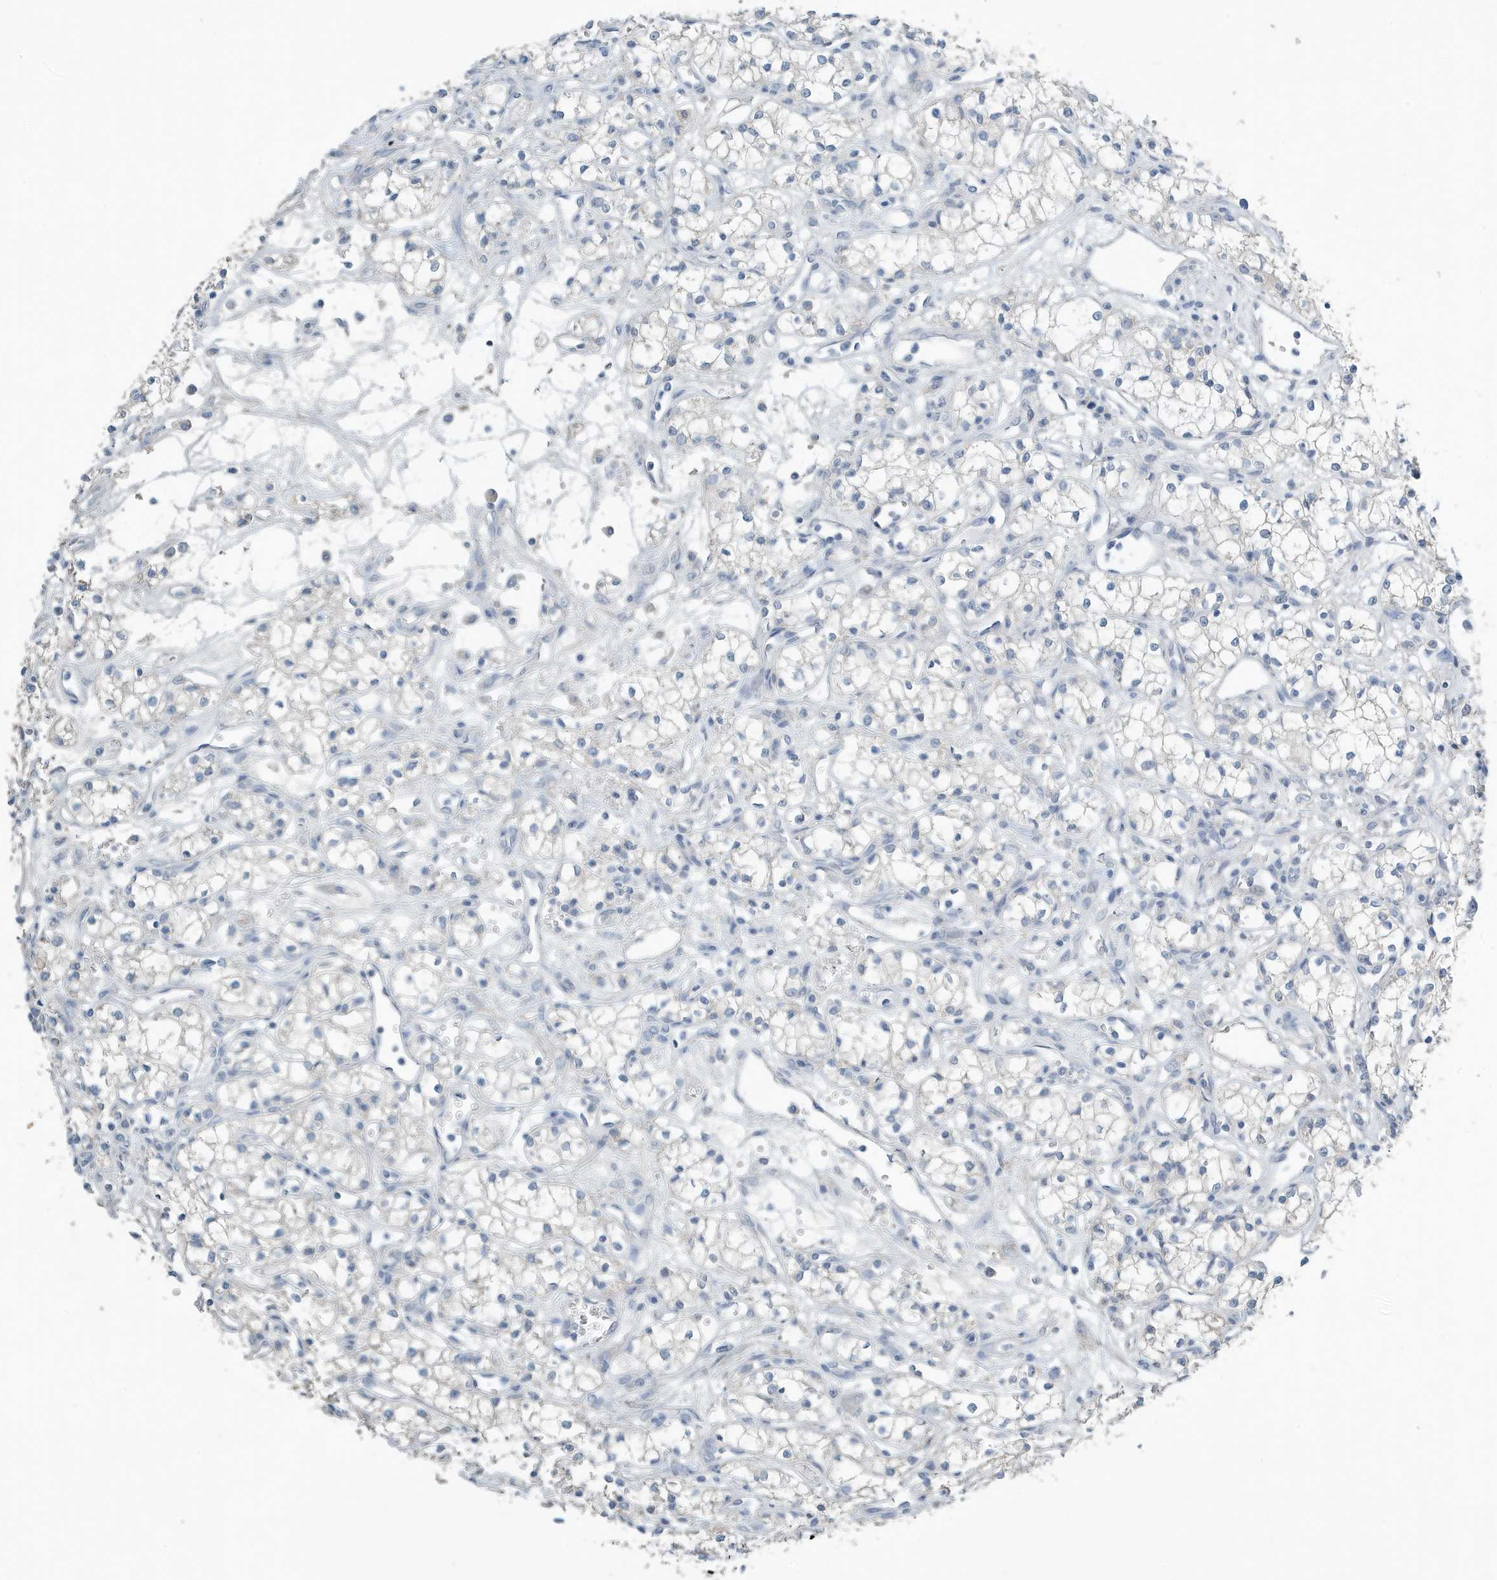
{"staining": {"intensity": "negative", "quantity": "none", "location": "none"}, "tissue": "renal cancer", "cell_type": "Tumor cells", "image_type": "cancer", "snomed": [{"axis": "morphology", "description": "Adenocarcinoma, NOS"}, {"axis": "topography", "description": "Kidney"}], "caption": "Tumor cells show no significant positivity in adenocarcinoma (renal). (Brightfield microscopy of DAB (3,3'-diaminobenzidine) IHC at high magnification).", "gene": "UGT2B4", "patient": {"sex": "male", "age": 59}}